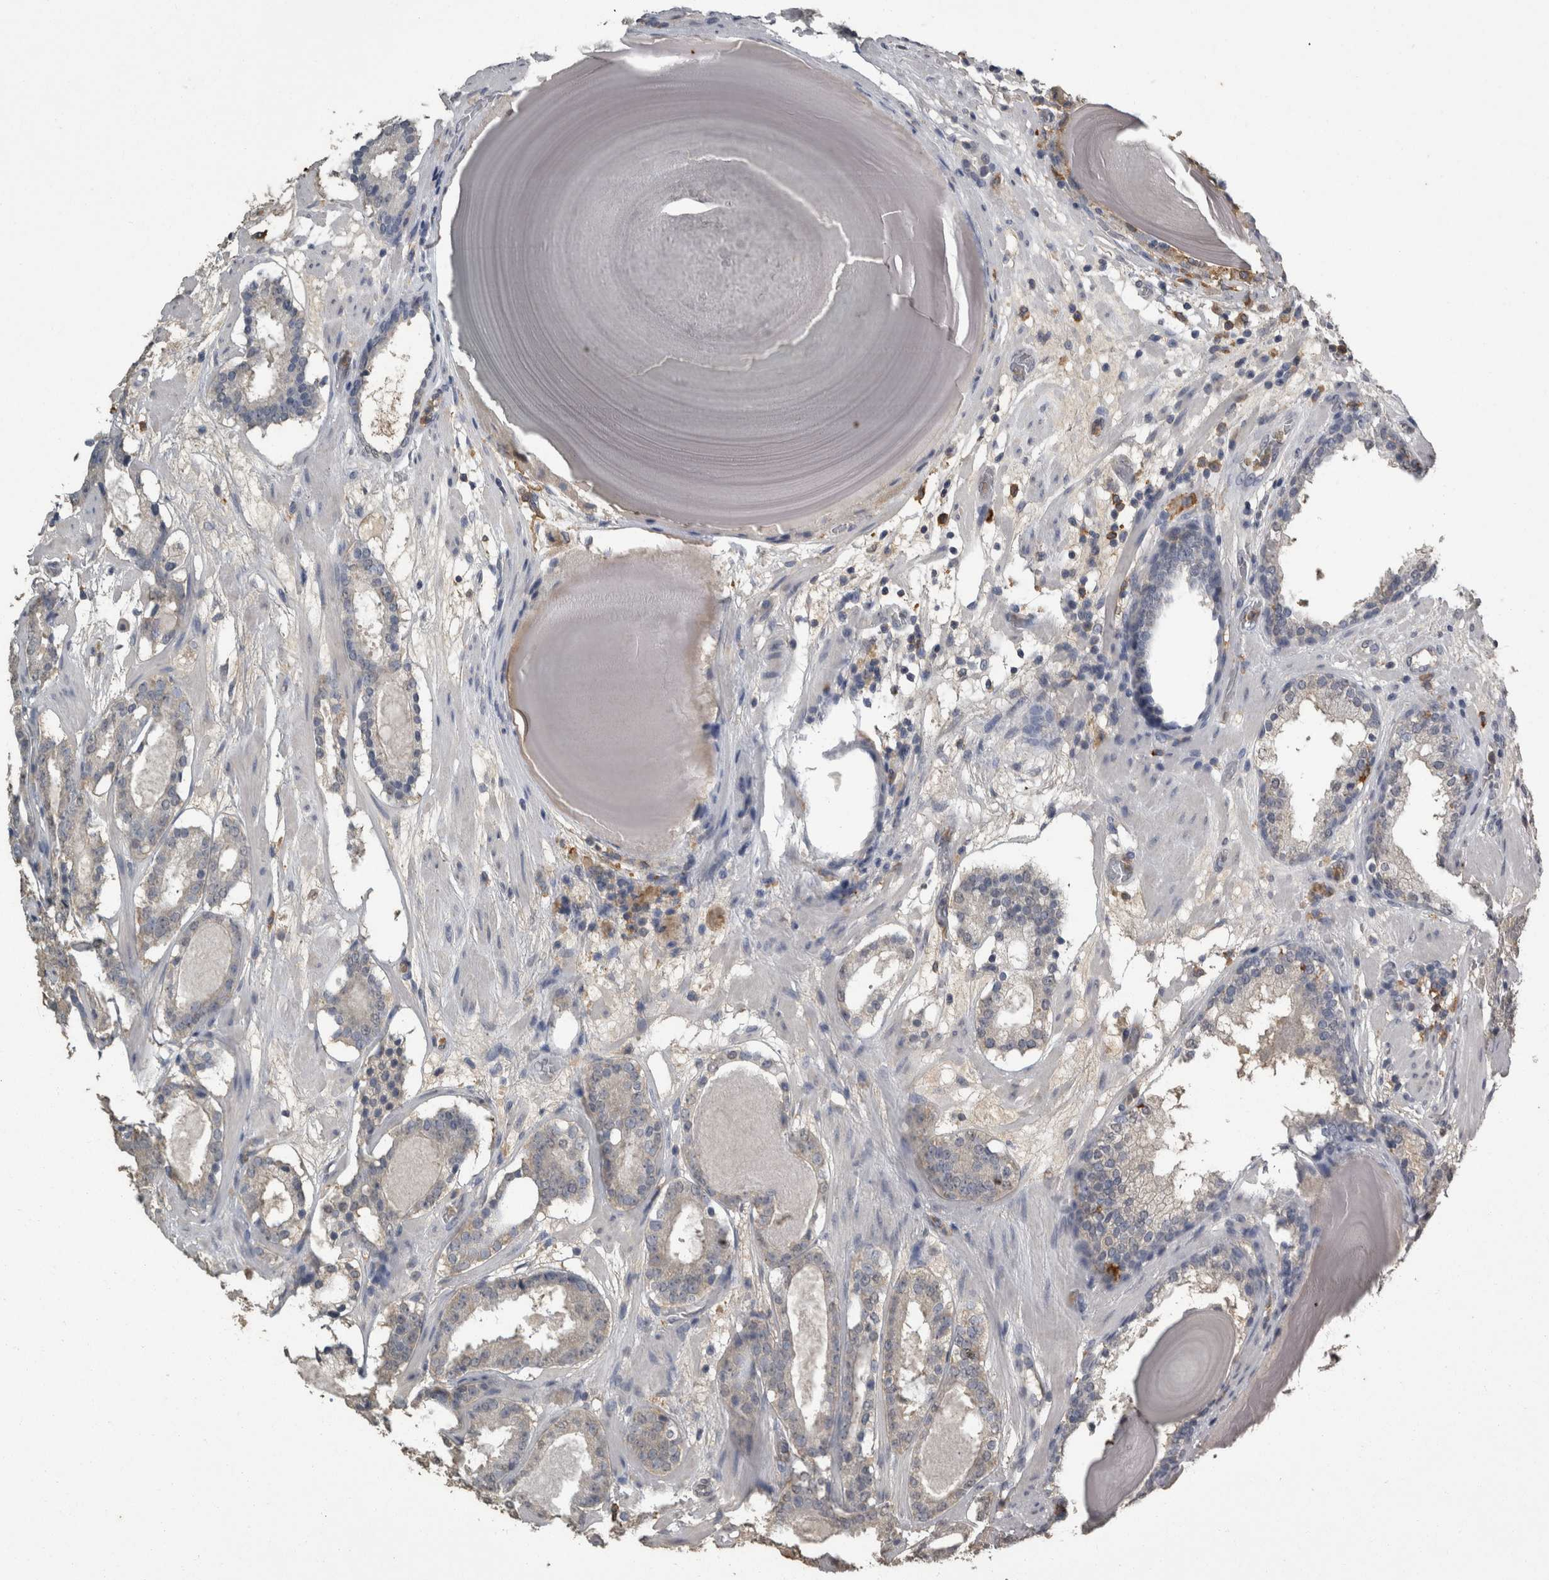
{"staining": {"intensity": "negative", "quantity": "none", "location": "none"}, "tissue": "prostate cancer", "cell_type": "Tumor cells", "image_type": "cancer", "snomed": [{"axis": "morphology", "description": "Adenocarcinoma, Low grade"}, {"axis": "topography", "description": "Prostate"}], "caption": "There is no significant expression in tumor cells of prostate cancer (adenocarcinoma (low-grade)).", "gene": "PIK3AP1", "patient": {"sex": "male", "age": 69}}